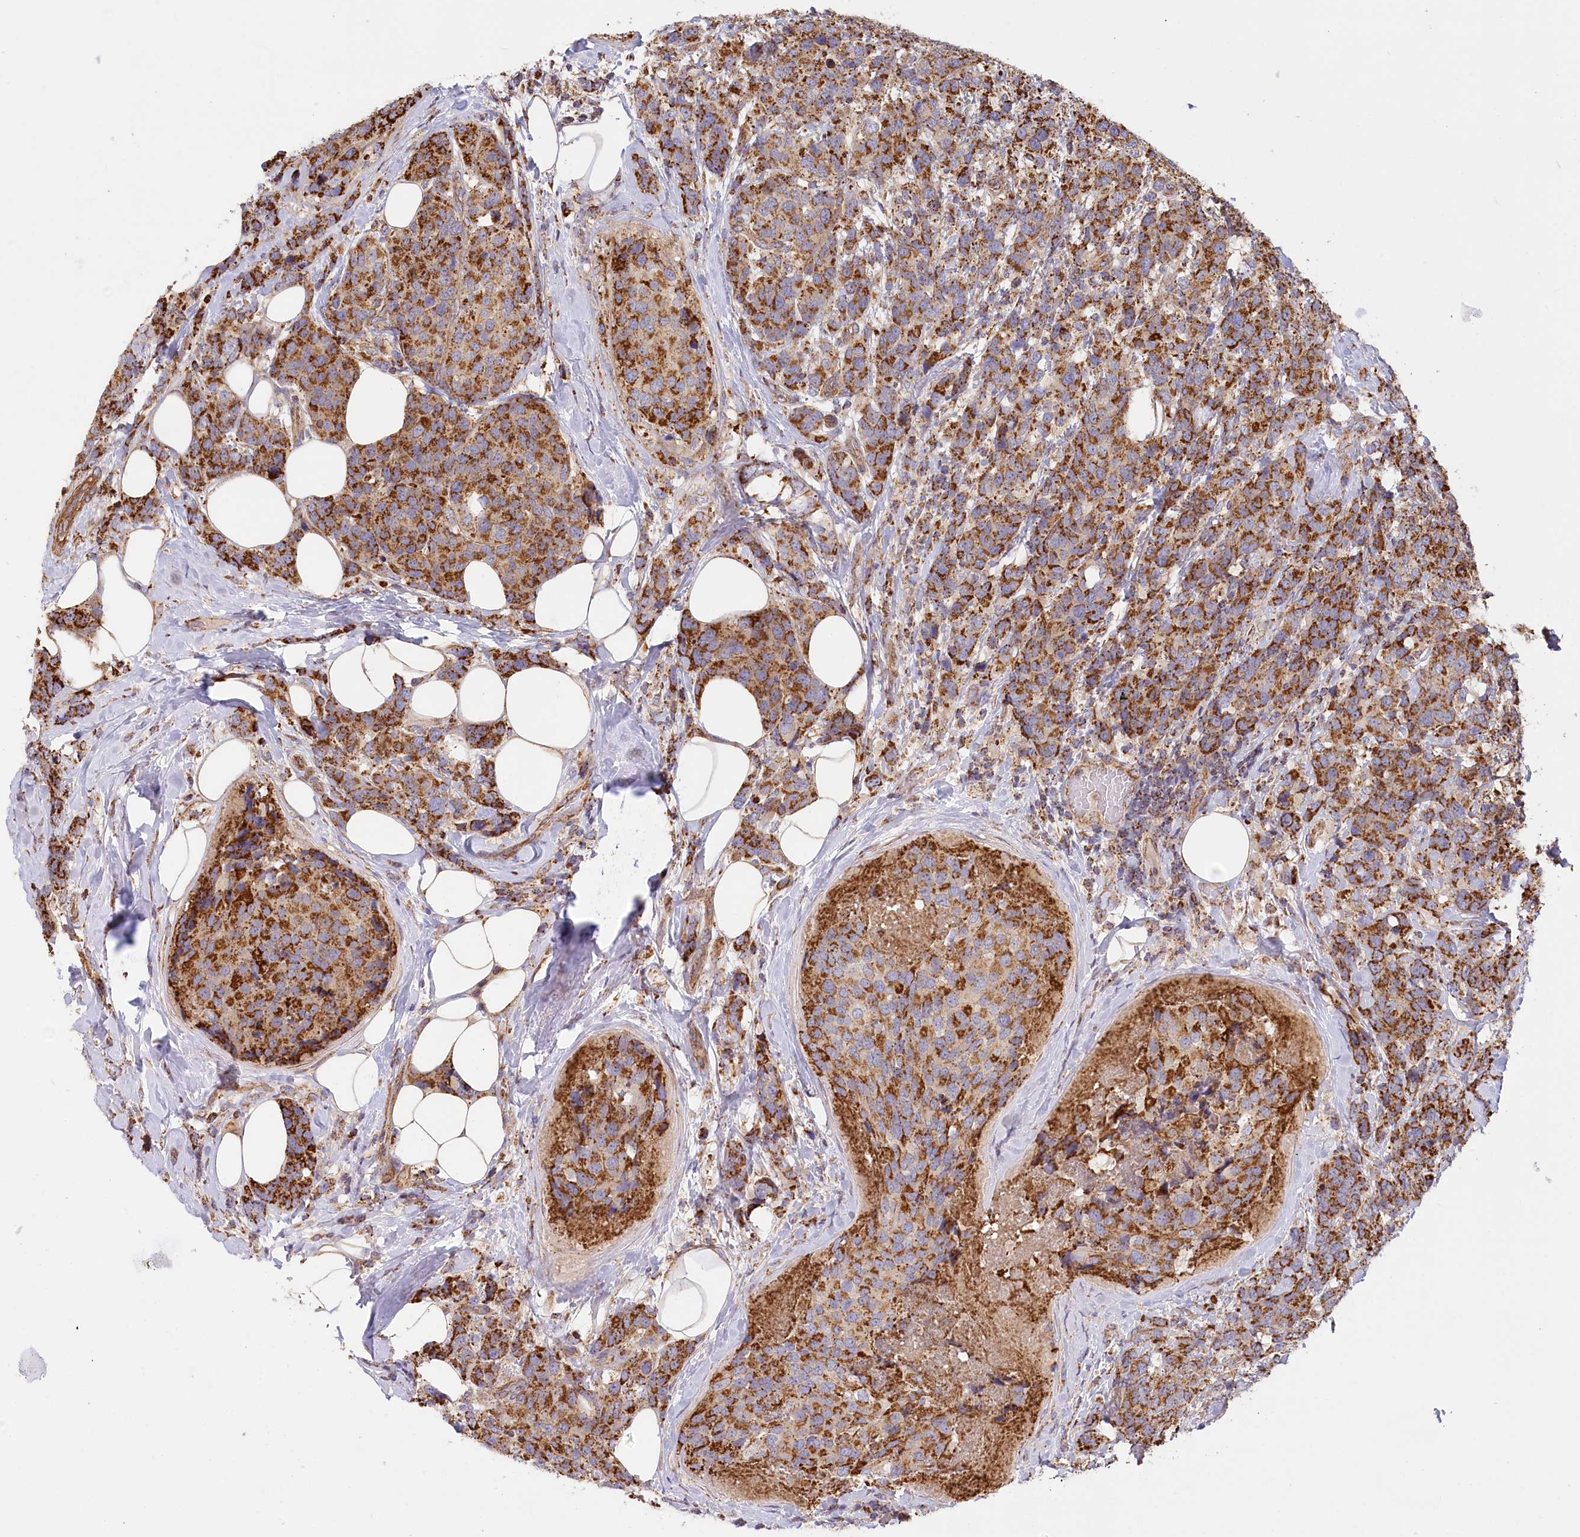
{"staining": {"intensity": "strong", "quantity": ">75%", "location": "cytoplasmic/membranous"}, "tissue": "breast cancer", "cell_type": "Tumor cells", "image_type": "cancer", "snomed": [{"axis": "morphology", "description": "Lobular carcinoma"}, {"axis": "topography", "description": "Breast"}], "caption": "Breast lobular carcinoma stained with a brown dye exhibits strong cytoplasmic/membranous positive staining in approximately >75% of tumor cells.", "gene": "UMPS", "patient": {"sex": "female", "age": 59}}